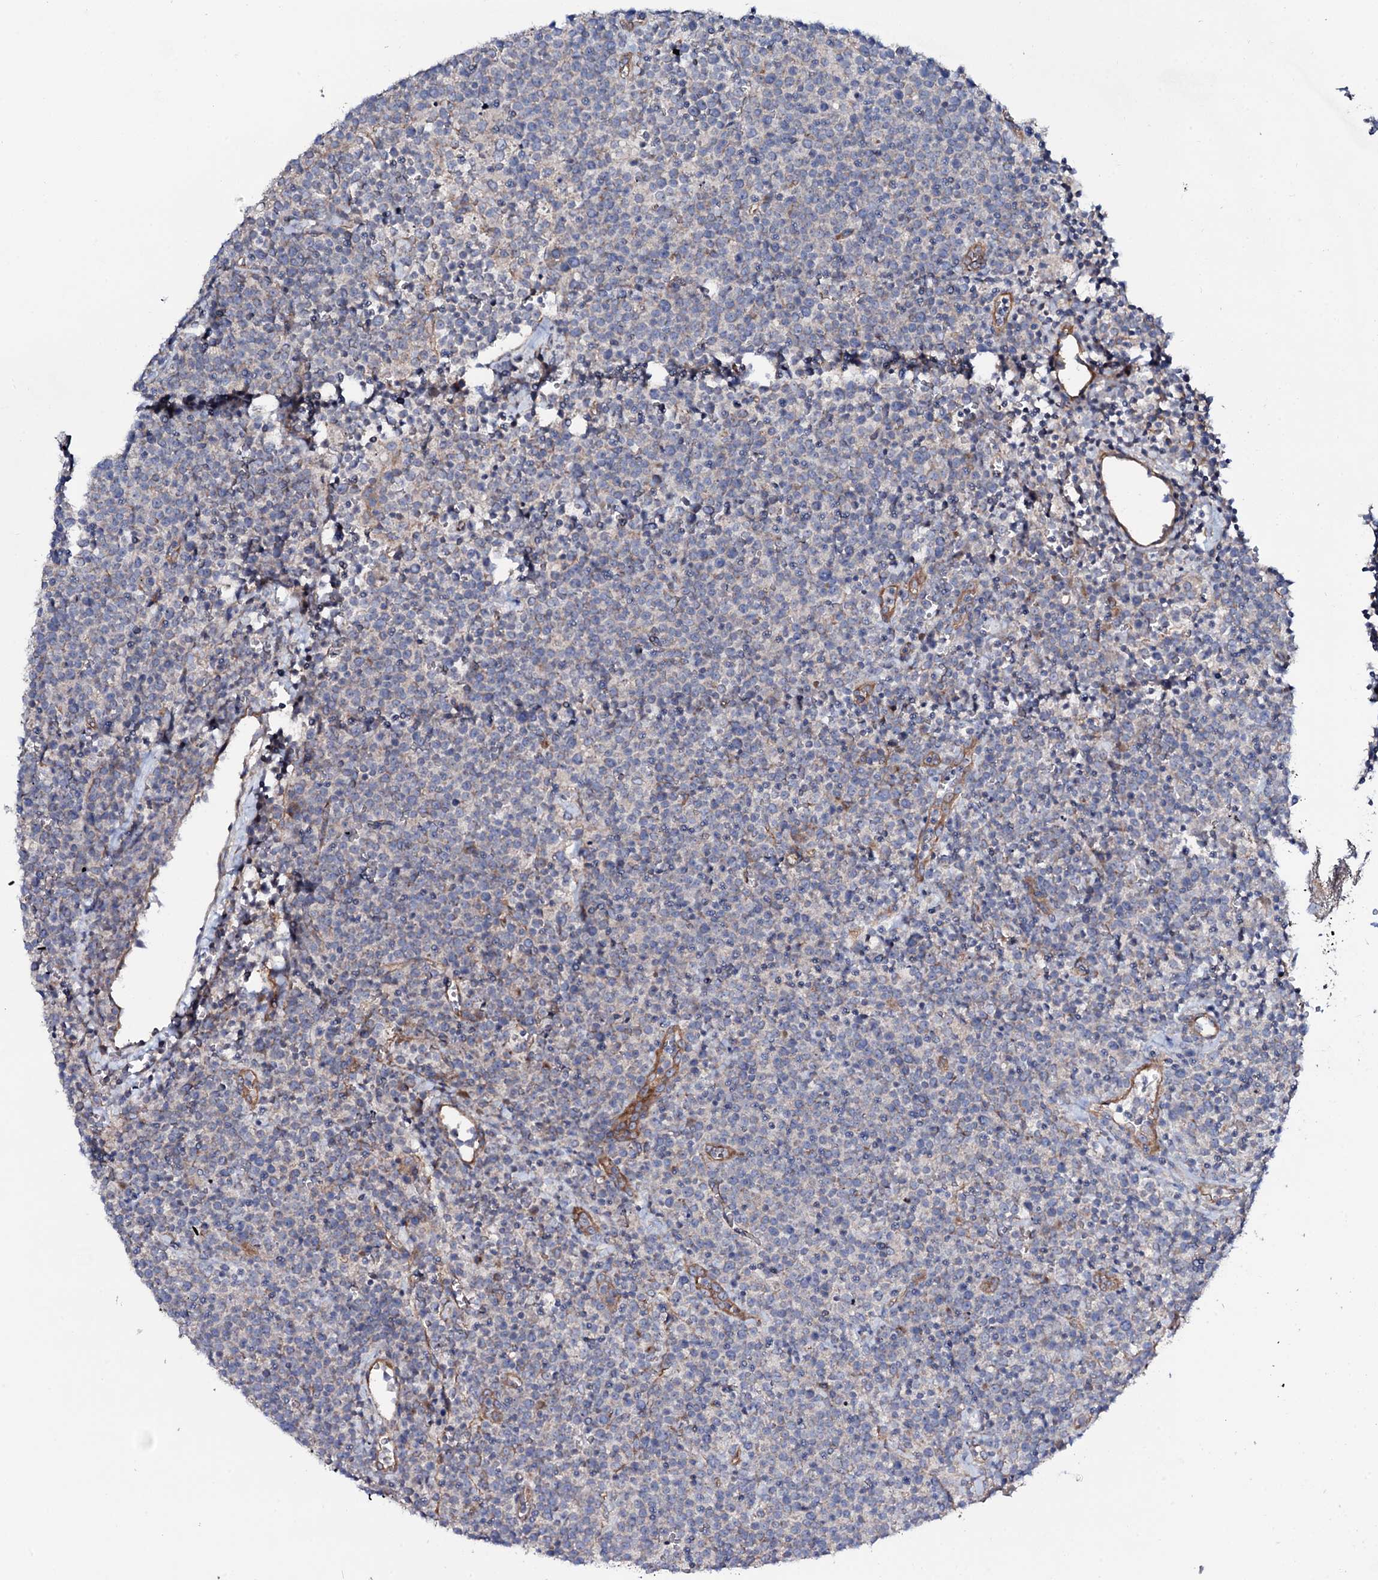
{"staining": {"intensity": "negative", "quantity": "none", "location": "none"}, "tissue": "lymphoma", "cell_type": "Tumor cells", "image_type": "cancer", "snomed": [{"axis": "morphology", "description": "Malignant lymphoma, non-Hodgkin's type, High grade"}, {"axis": "topography", "description": "Lymph node"}], "caption": "Immunohistochemistry histopathology image of human lymphoma stained for a protein (brown), which displays no expression in tumor cells.", "gene": "STARD13", "patient": {"sex": "male", "age": 61}}